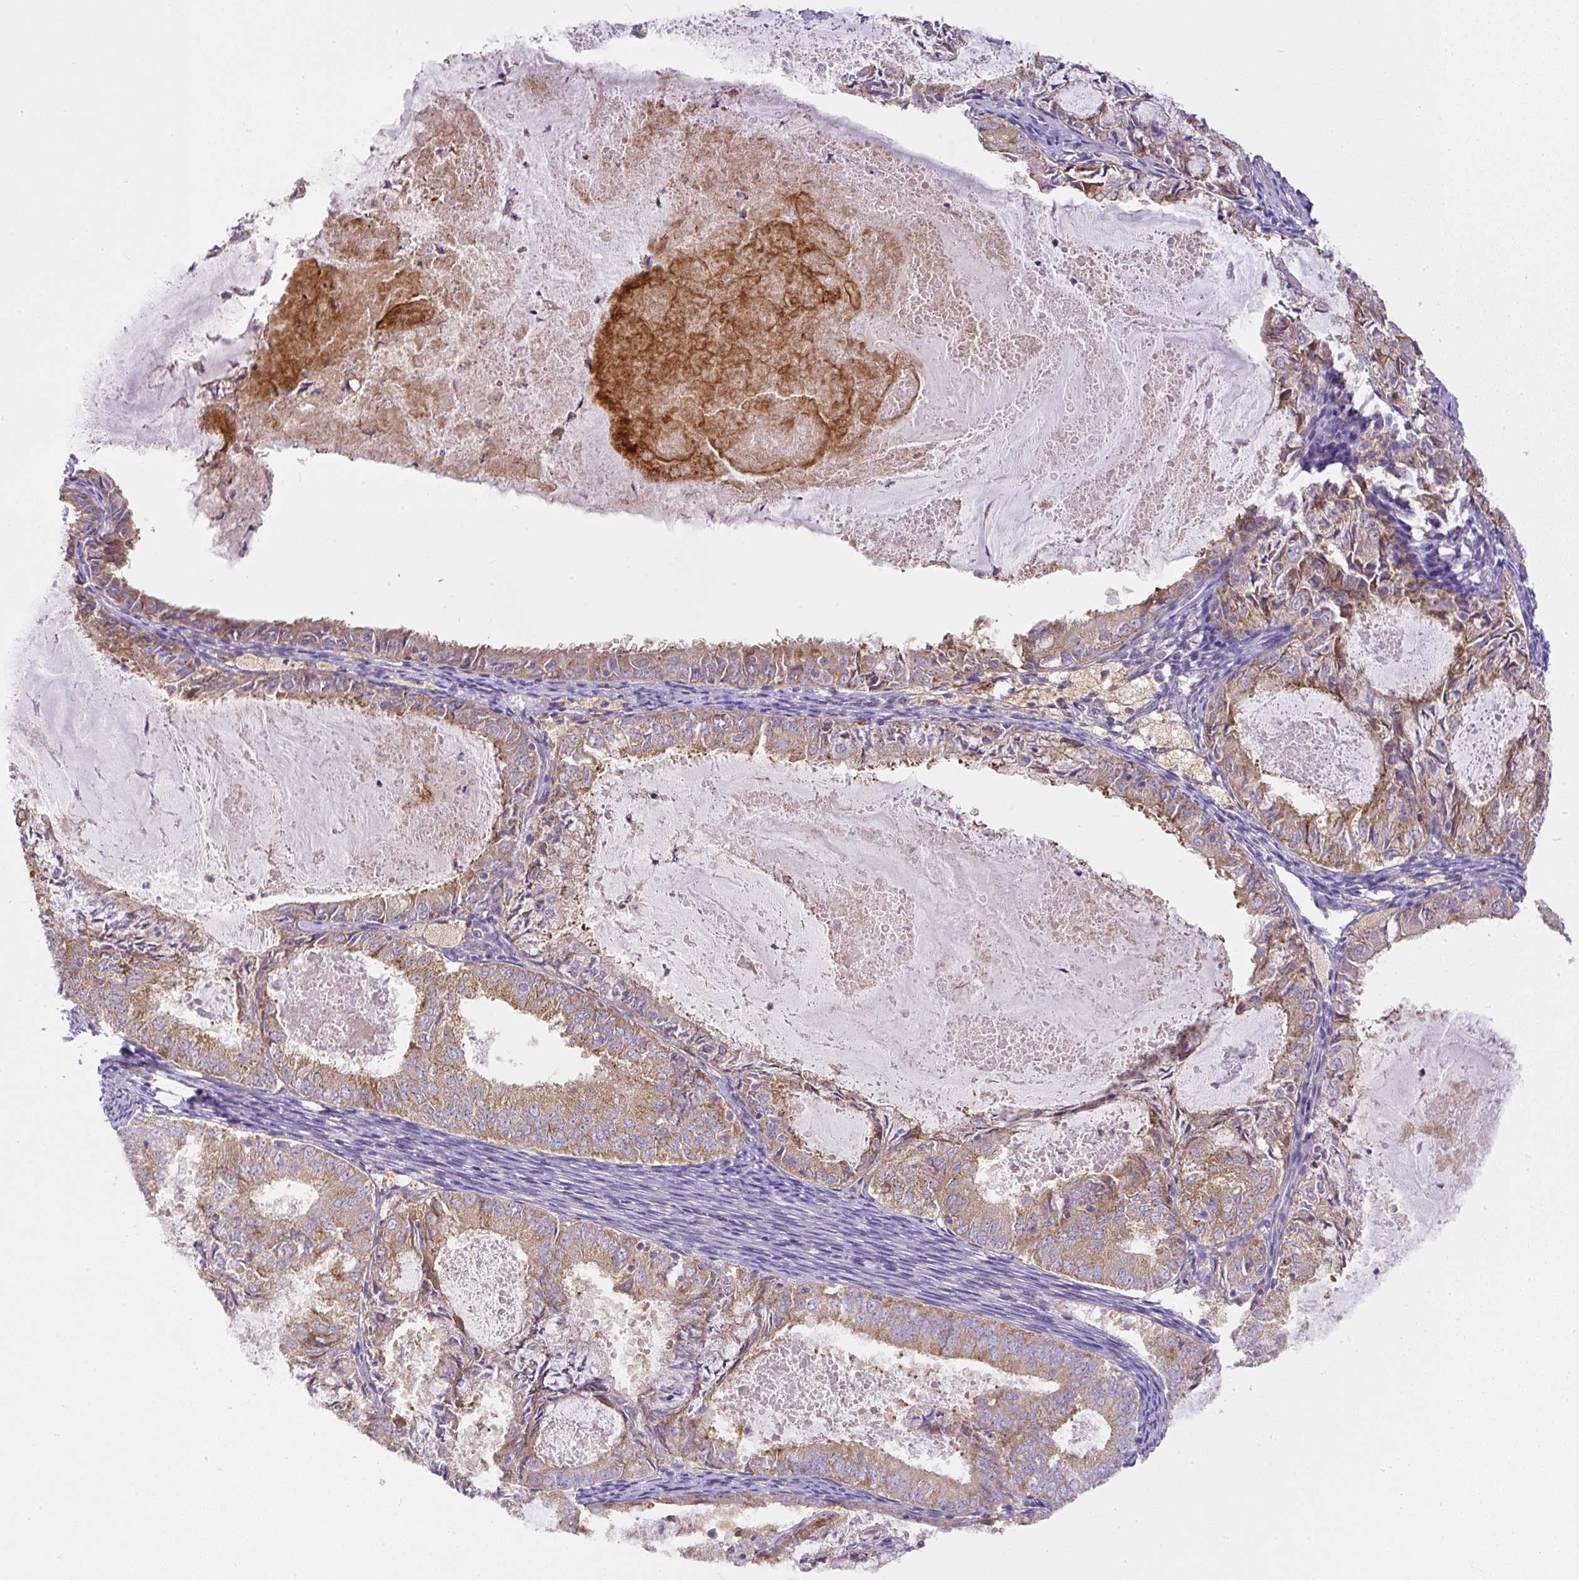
{"staining": {"intensity": "moderate", "quantity": ">75%", "location": "cytoplasmic/membranous"}, "tissue": "endometrial cancer", "cell_type": "Tumor cells", "image_type": "cancer", "snomed": [{"axis": "morphology", "description": "Adenocarcinoma, NOS"}, {"axis": "topography", "description": "Endometrium"}], "caption": "This is an image of immunohistochemistry staining of endometrial adenocarcinoma, which shows moderate expression in the cytoplasmic/membranous of tumor cells.", "gene": "DAPK1", "patient": {"sex": "female", "age": 57}}